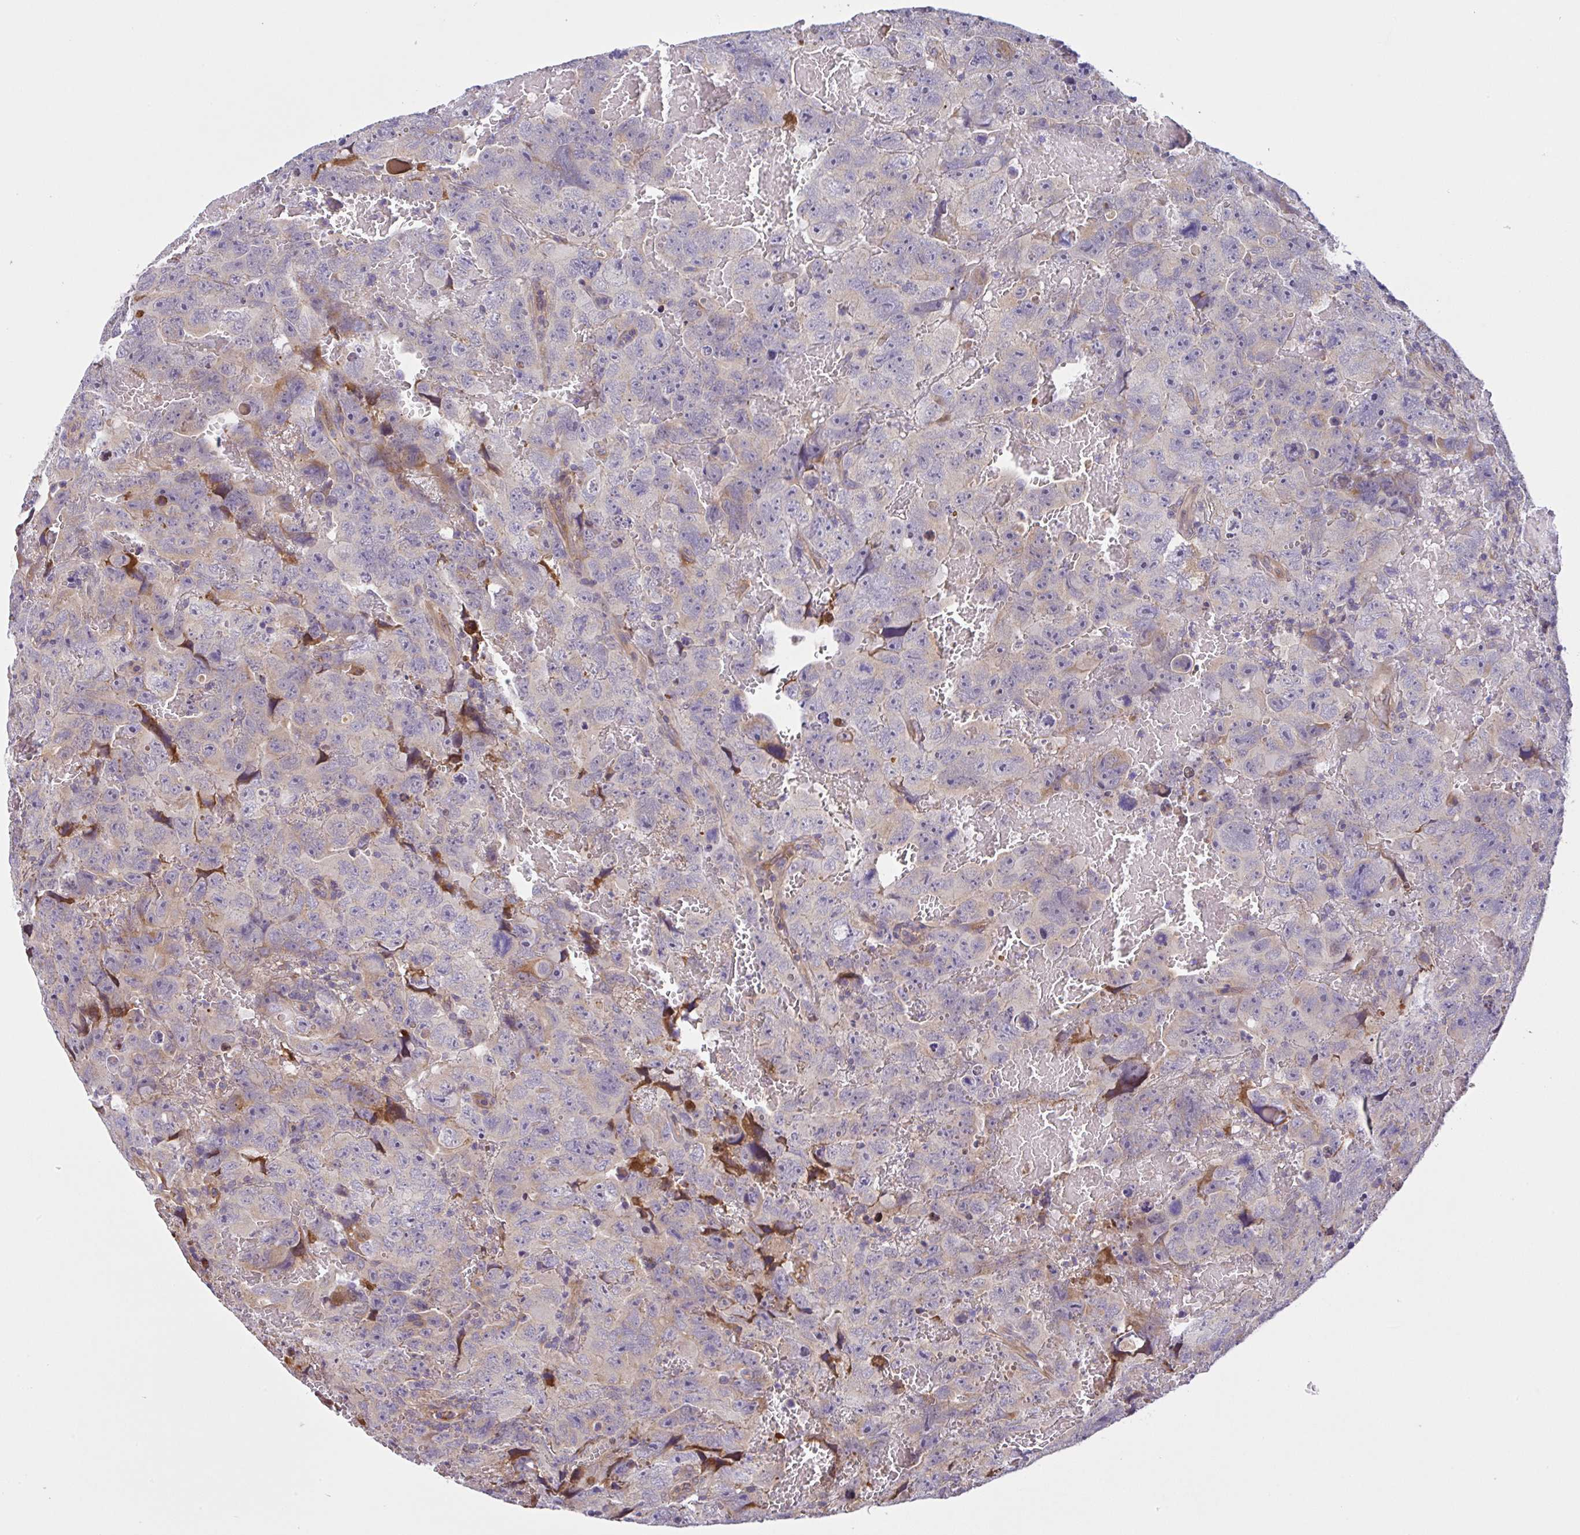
{"staining": {"intensity": "weak", "quantity": "<25%", "location": "cytoplasmic/membranous"}, "tissue": "testis cancer", "cell_type": "Tumor cells", "image_type": "cancer", "snomed": [{"axis": "morphology", "description": "Carcinoma, Embryonal, NOS"}, {"axis": "topography", "description": "Testis"}], "caption": "IHC histopathology image of testis cancer (embryonal carcinoma) stained for a protein (brown), which exhibits no staining in tumor cells.", "gene": "UBE4A", "patient": {"sex": "male", "age": 45}}